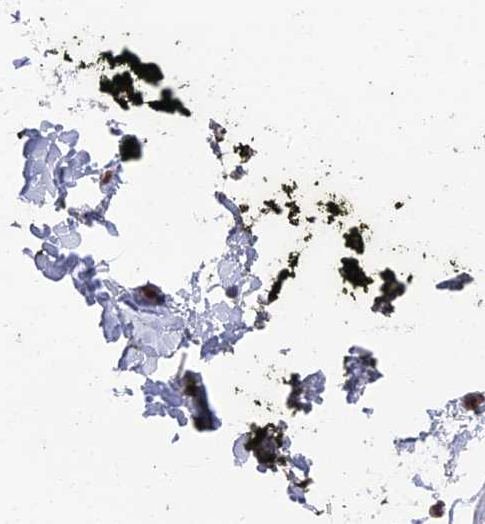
{"staining": {"intensity": "moderate", "quantity": "25%-75%", "location": "nuclear"}, "tissue": "soft tissue", "cell_type": "Chondrocytes", "image_type": "normal", "snomed": [{"axis": "morphology", "description": "Normal tissue, NOS"}, {"axis": "morphology", "description": "Adenocarcinoma, NOS"}, {"axis": "topography", "description": "Pancreas"}, {"axis": "topography", "description": "Peripheral nerve tissue"}], "caption": "This photomicrograph shows immunohistochemistry (IHC) staining of normal soft tissue, with medium moderate nuclear staining in approximately 25%-75% of chondrocytes.", "gene": "UNC5D", "patient": {"sex": "male", "age": 59}}